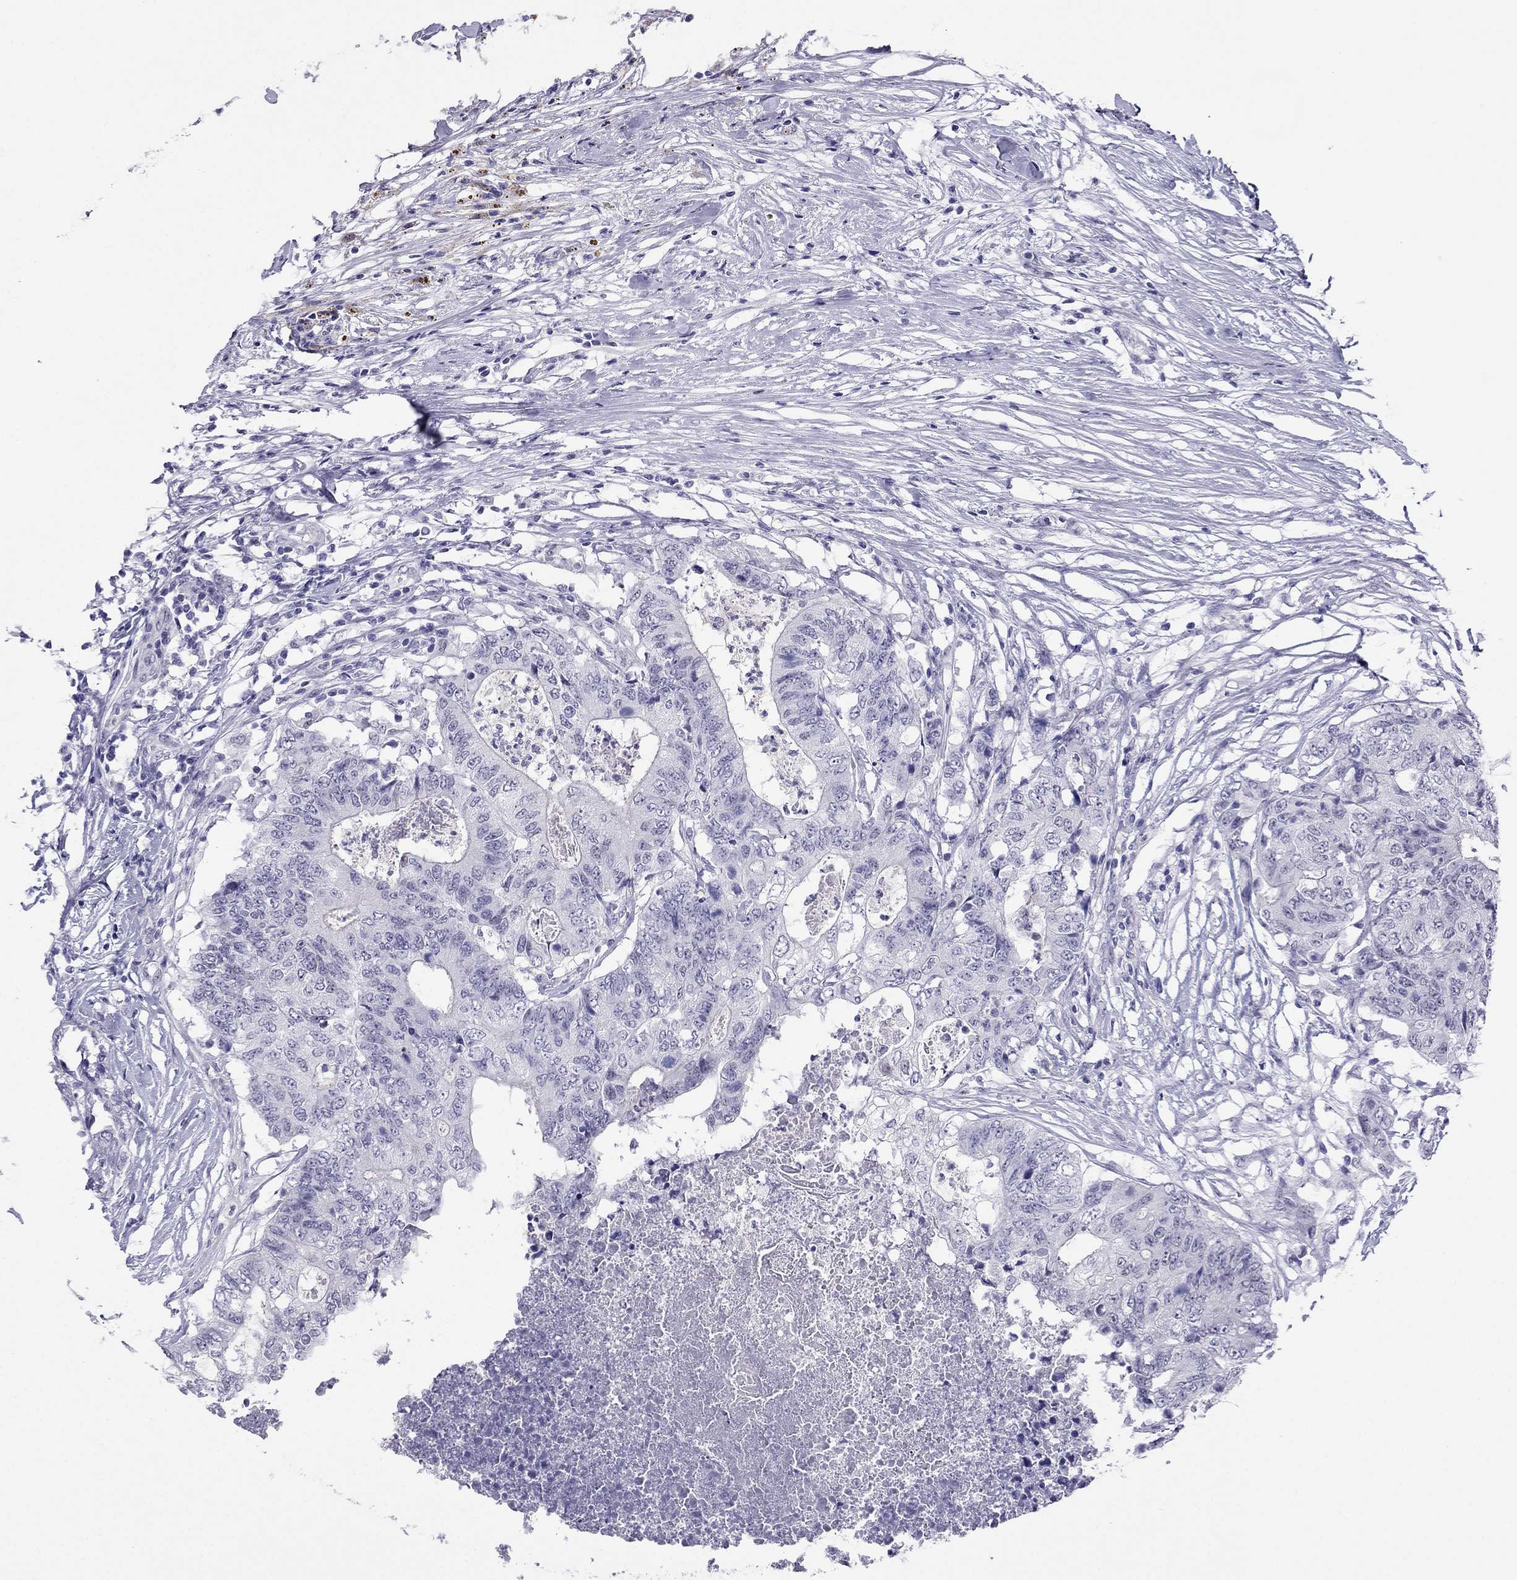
{"staining": {"intensity": "negative", "quantity": "none", "location": "none"}, "tissue": "colorectal cancer", "cell_type": "Tumor cells", "image_type": "cancer", "snomed": [{"axis": "morphology", "description": "Adenocarcinoma, NOS"}, {"axis": "topography", "description": "Colon"}], "caption": "Immunohistochemistry (IHC) of human colorectal cancer (adenocarcinoma) shows no expression in tumor cells.", "gene": "CROCC2", "patient": {"sex": "female", "age": 48}}